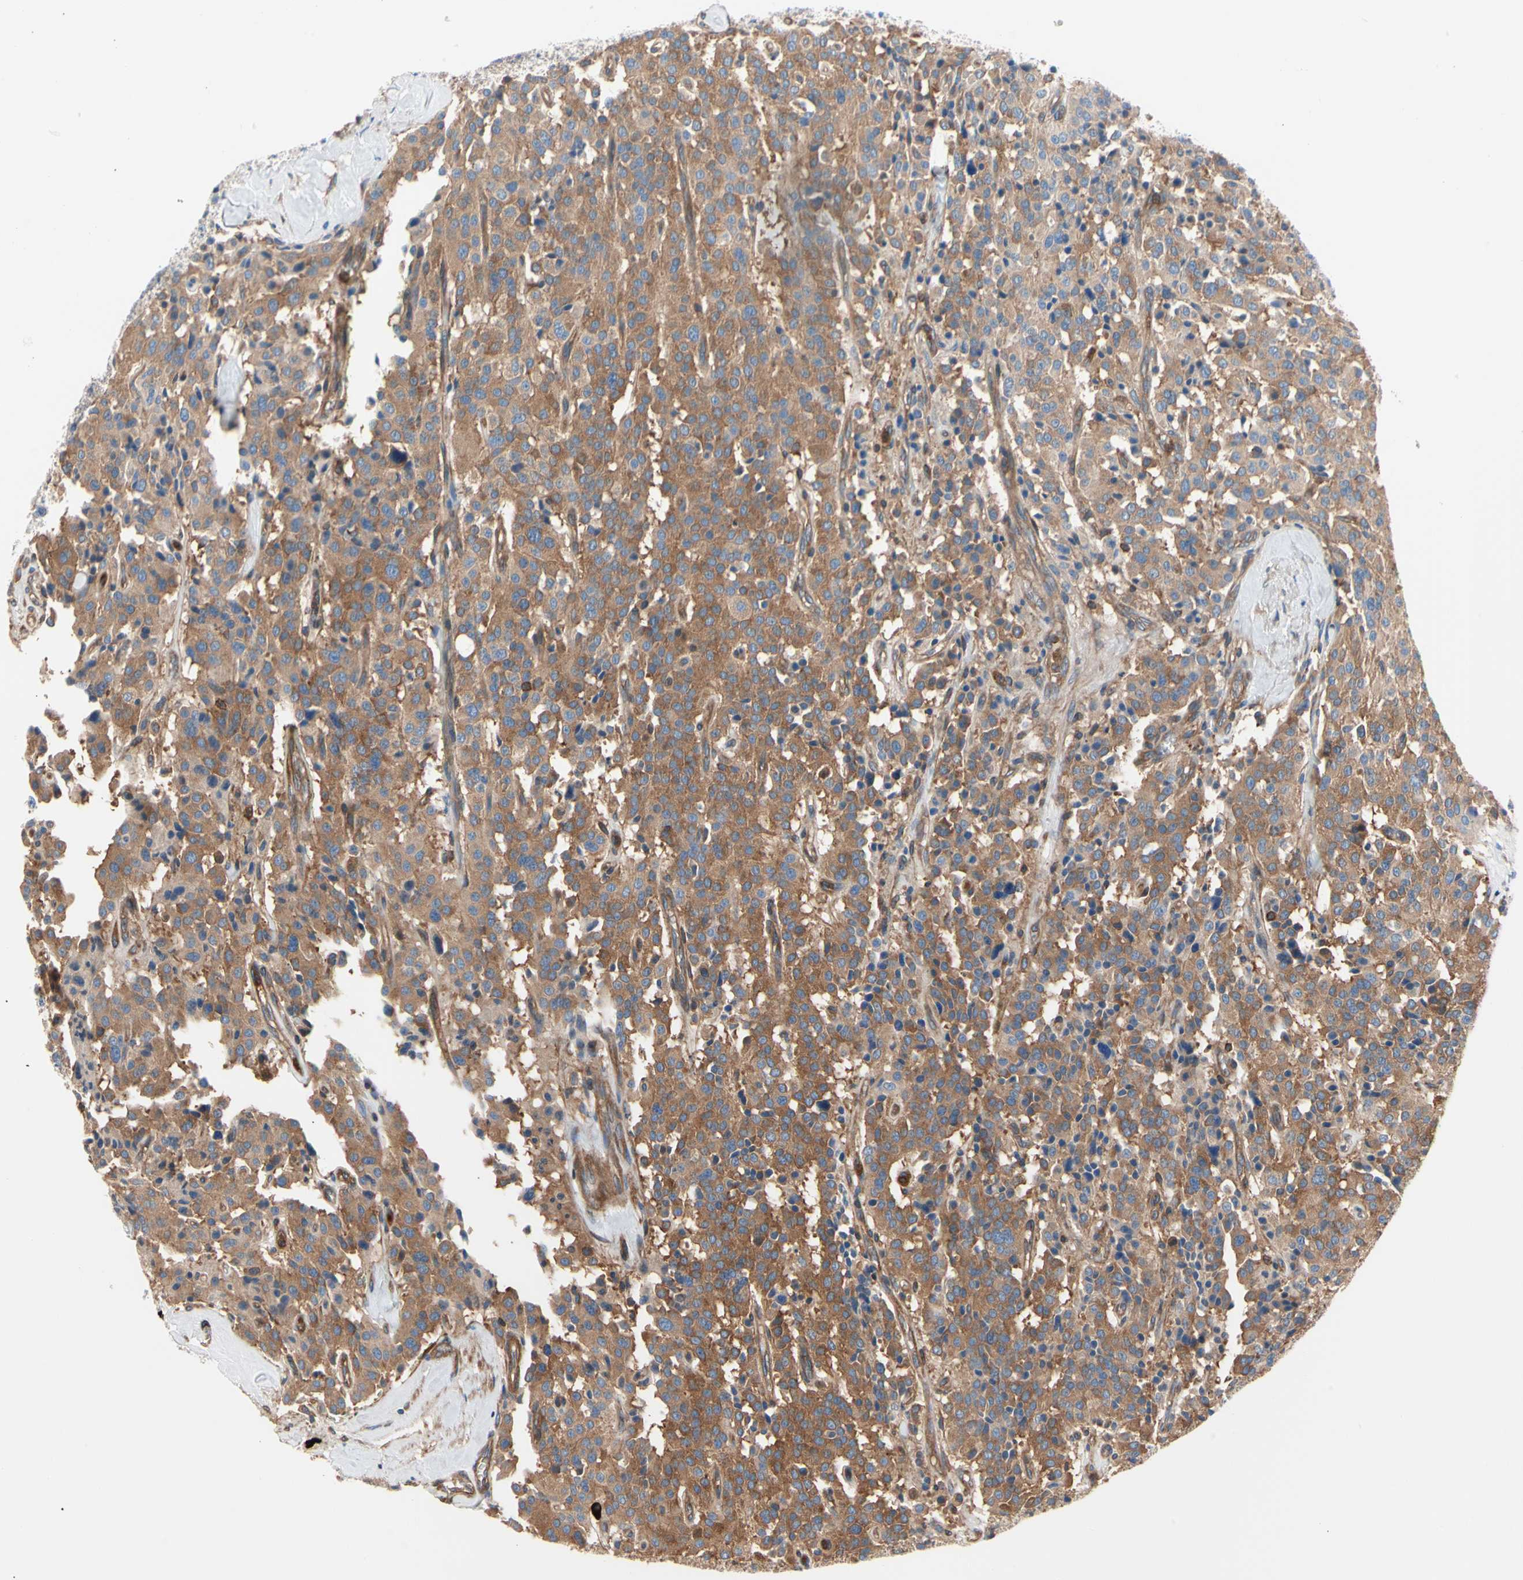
{"staining": {"intensity": "moderate", "quantity": ">75%", "location": "cytoplasmic/membranous"}, "tissue": "carcinoid", "cell_type": "Tumor cells", "image_type": "cancer", "snomed": [{"axis": "morphology", "description": "Carcinoid, malignant, NOS"}, {"axis": "topography", "description": "Lung"}], "caption": "The immunohistochemical stain labels moderate cytoplasmic/membranous positivity in tumor cells of malignant carcinoid tissue.", "gene": "ROCK1", "patient": {"sex": "male", "age": 30}}